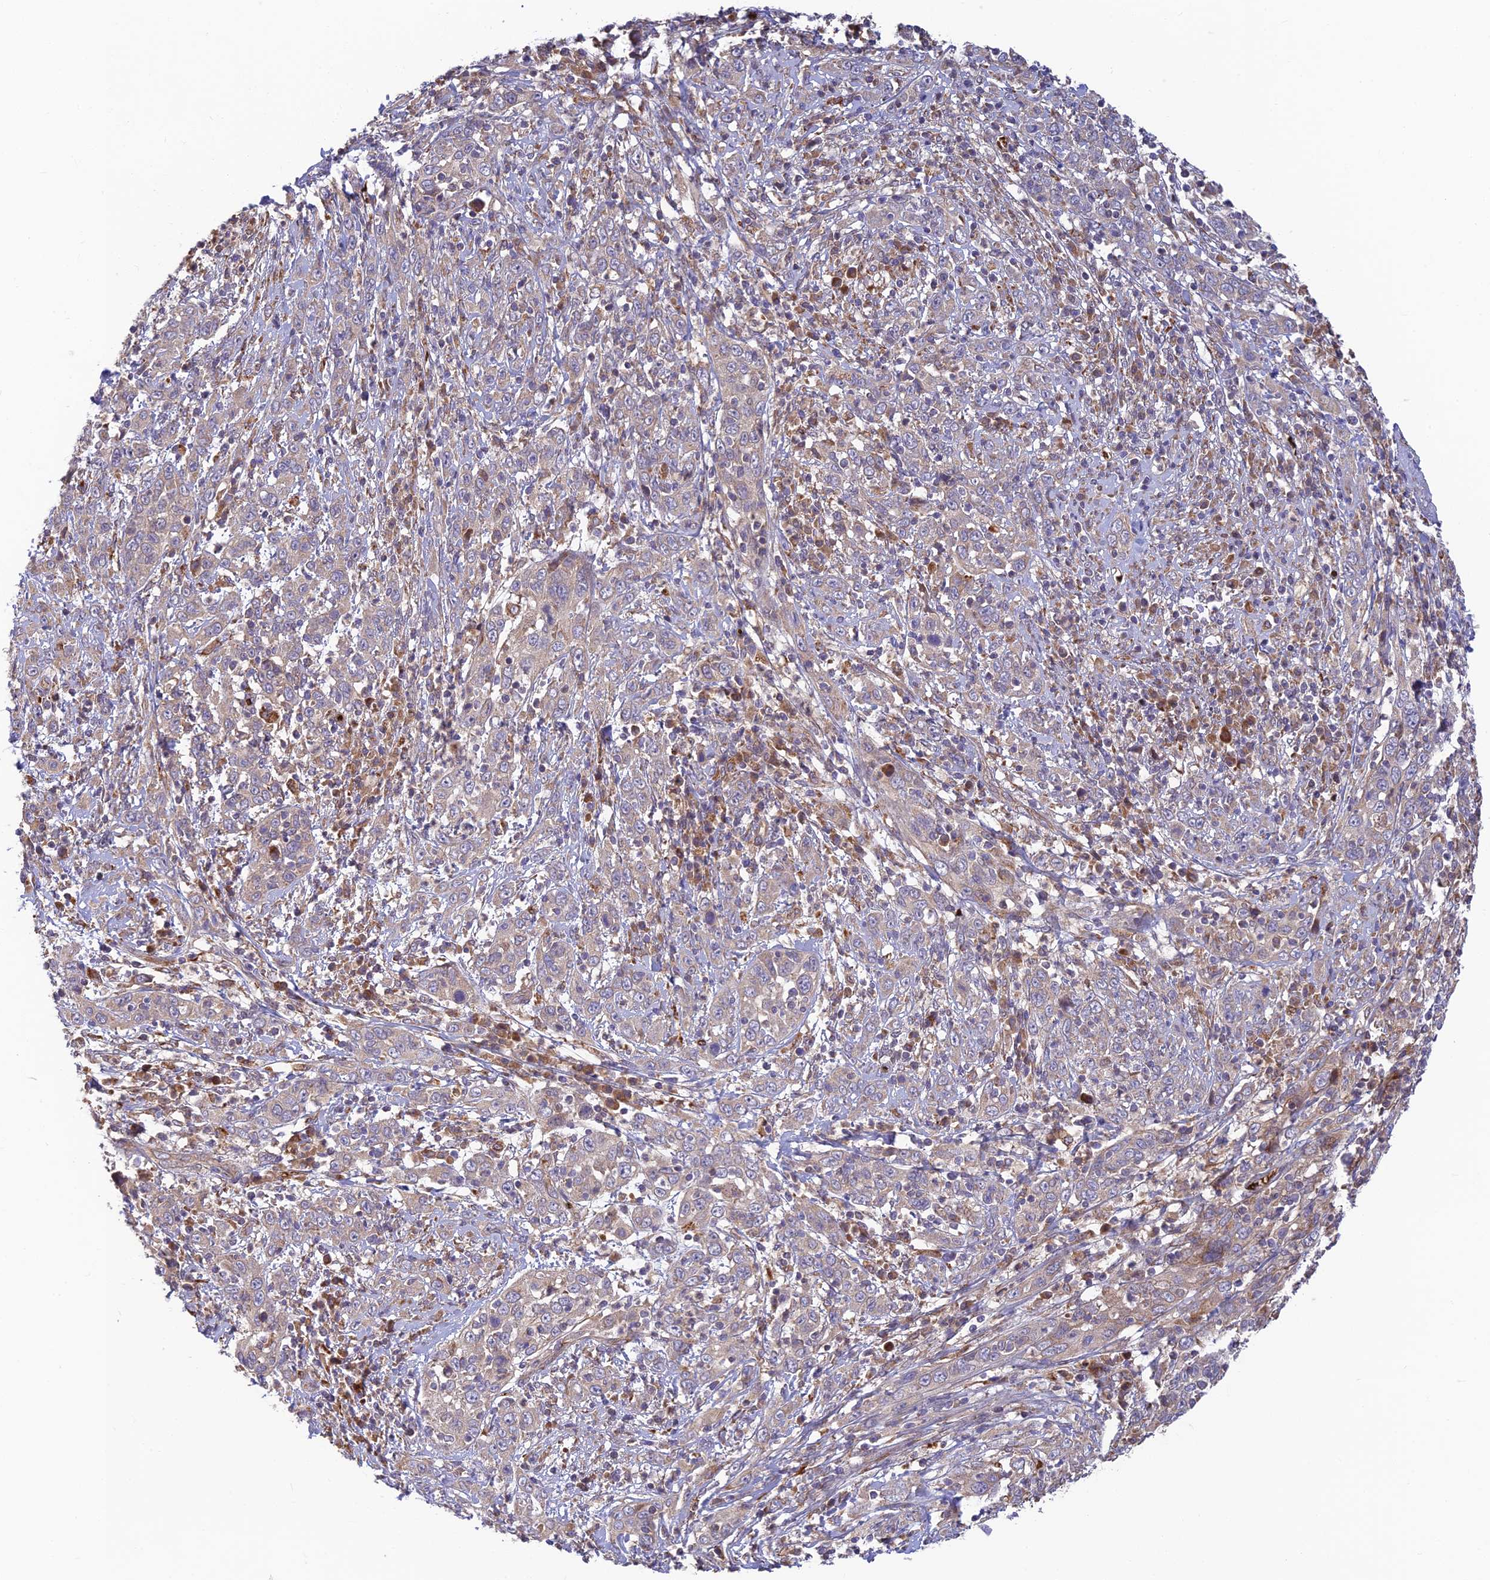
{"staining": {"intensity": "negative", "quantity": "none", "location": "none"}, "tissue": "cervical cancer", "cell_type": "Tumor cells", "image_type": "cancer", "snomed": [{"axis": "morphology", "description": "Squamous cell carcinoma, NOS"}, {"axis": "topography", "description": "Cervix"}], "caption": "There is no significant expression in tumor cells of cervical cancer (squamous cell carcinoma).", "gene": "UFSP2", "patient": {"sex": "female", "age": 46}}